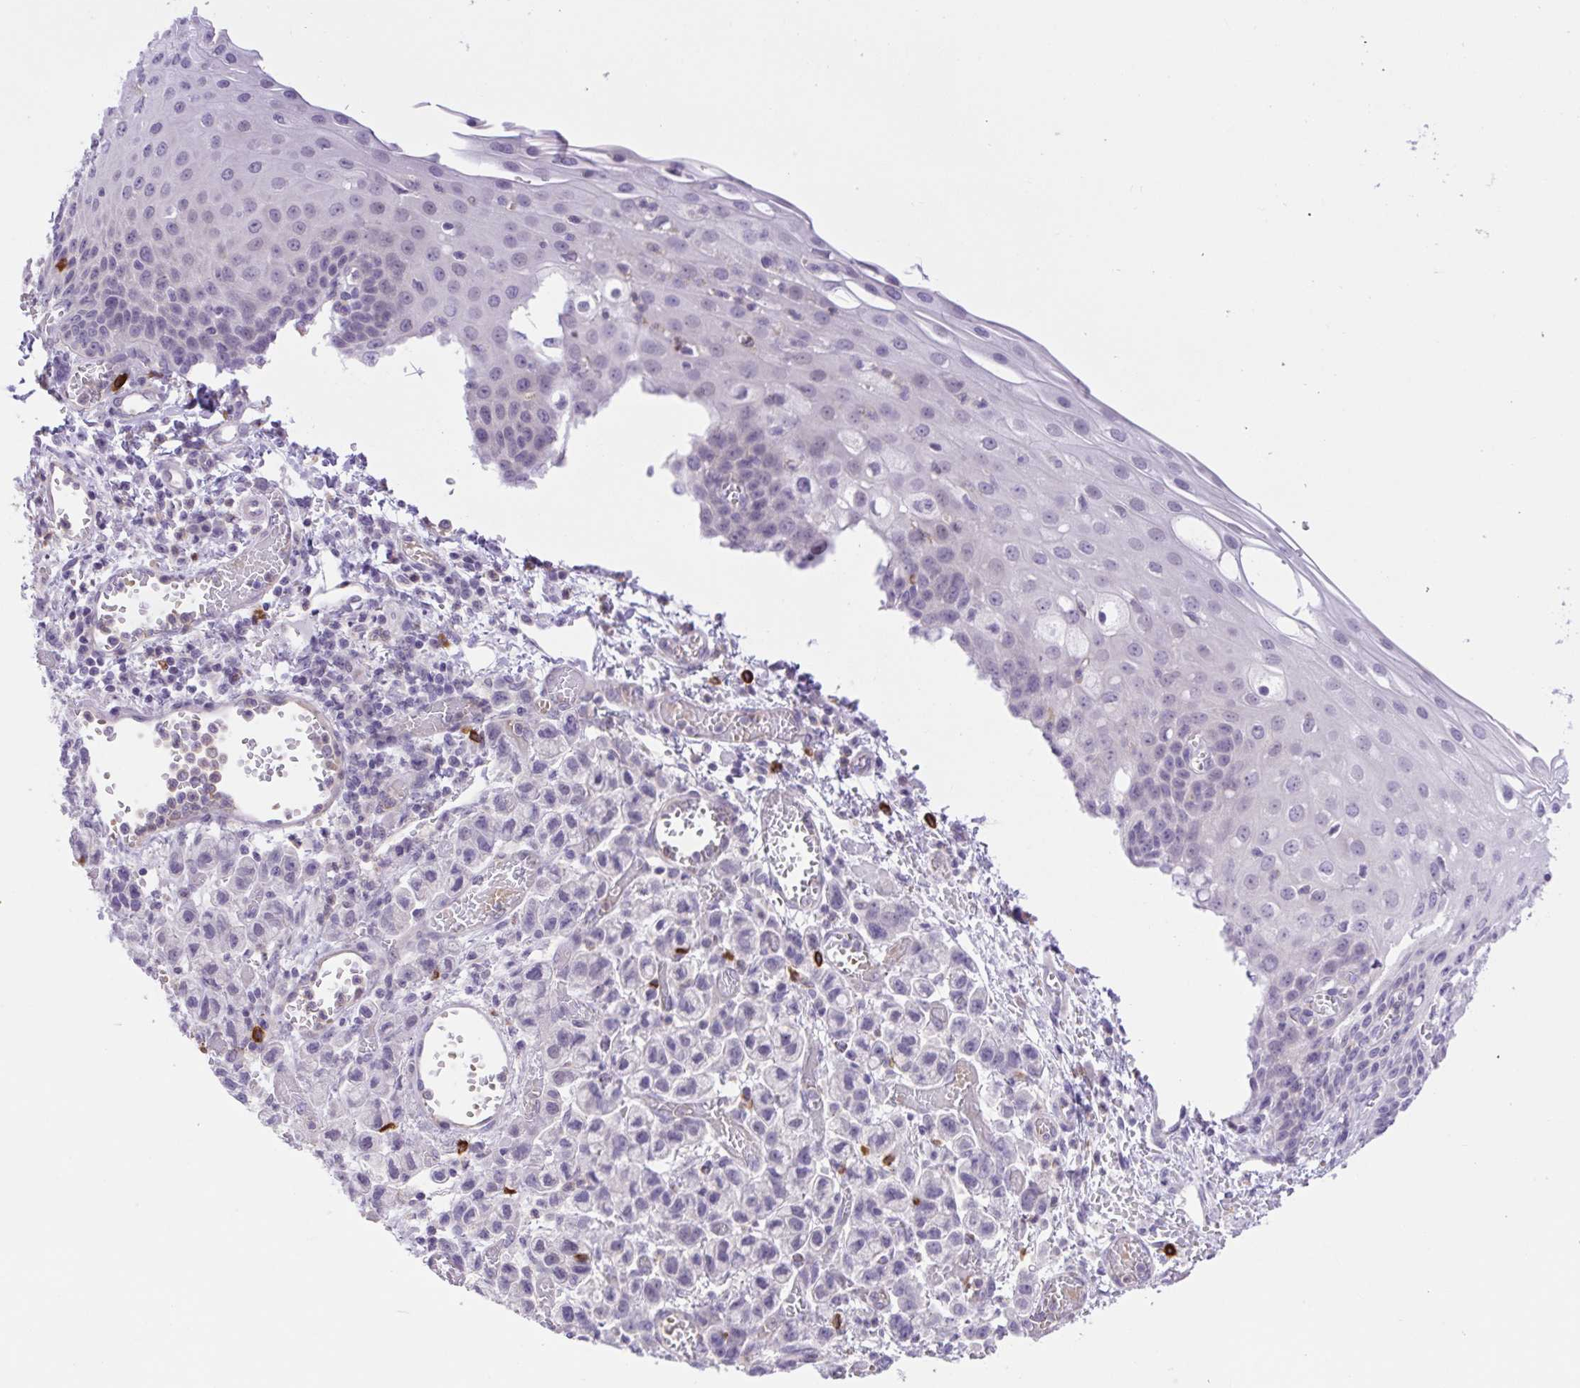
{"staining": {"intensity": "negative", "quantity": "none", "location": "none"}, "tissue": "esophagus", "cell_type": "Squamous epithelial cells", "image_type": "normal", "snomed": [{"axis": "morphology", "description": "Normal tissue, NOS"}, {"axis": "morphology", "description": "Adenocarcinoma, NOS"}, {"axis": "topography", "description": "Esophagus"}], "caption": "Micrograph shows no protein positivity in squamous epithelial cells of unremarkable esophagus. The staining was performed using DAB to visualize the protein expression in brown, while the nuclei were stained in blue with hematoxylin (Magnification: 20x).", "gene": "FAM177B", "patient": {"sex": "male", "age": 81}}